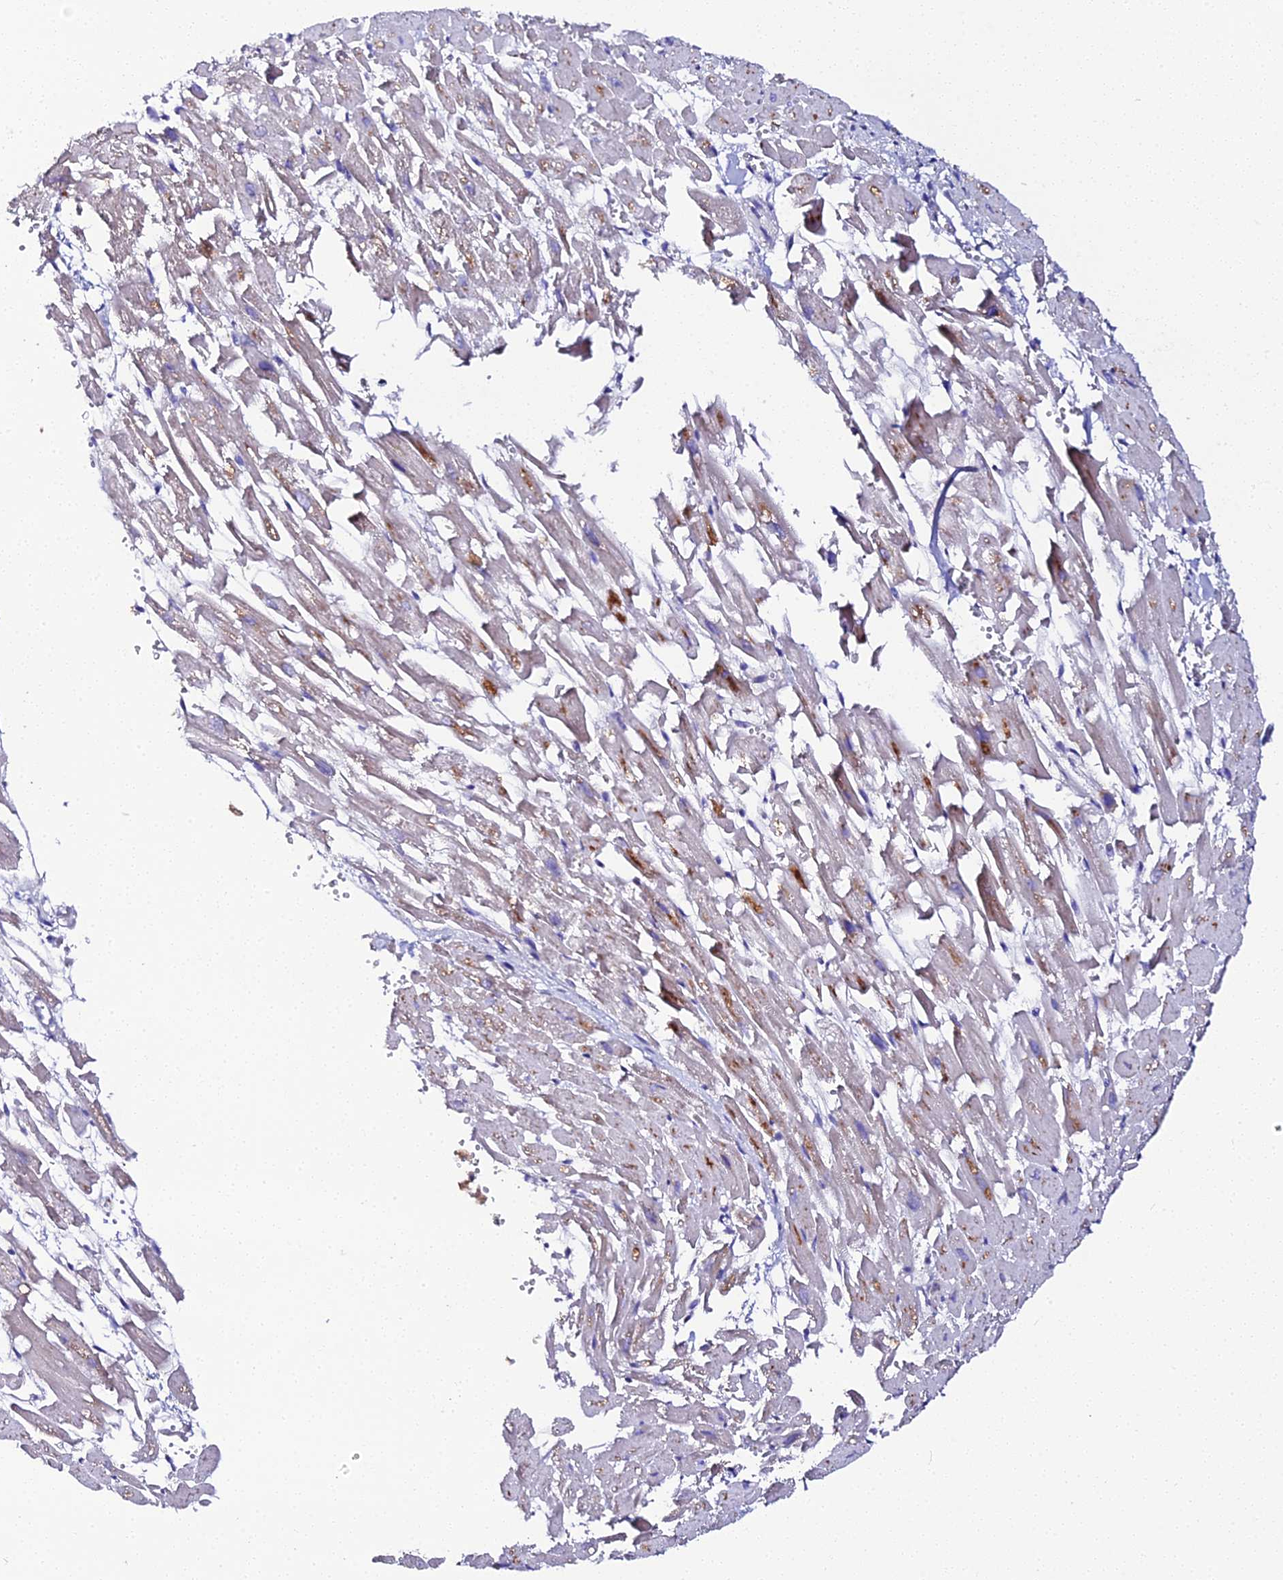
{"staining": {"intensity": "moderate", "quantity": "<25%", "location": "cytoplasmic/membranous"}, "tissue": "heart muscle", "cell_type": "Cardiomyocytes", "image_type": "normal", "snomed": [{"axis": "morphology", "description": "Normal tissue, NOS"}, {"axis": "topography", "description": "Heart"}], "caption": "Immunohistochemistry (DAB (3,3'-diaminobenzidine)) staining of unremarkable heart muscle displays moderate cytoplasmic/membranous protein positivity in approximately <25% of cardiomyocytes.", "gene": "SCX", "patient": {"sex": "female", "age": 64}}